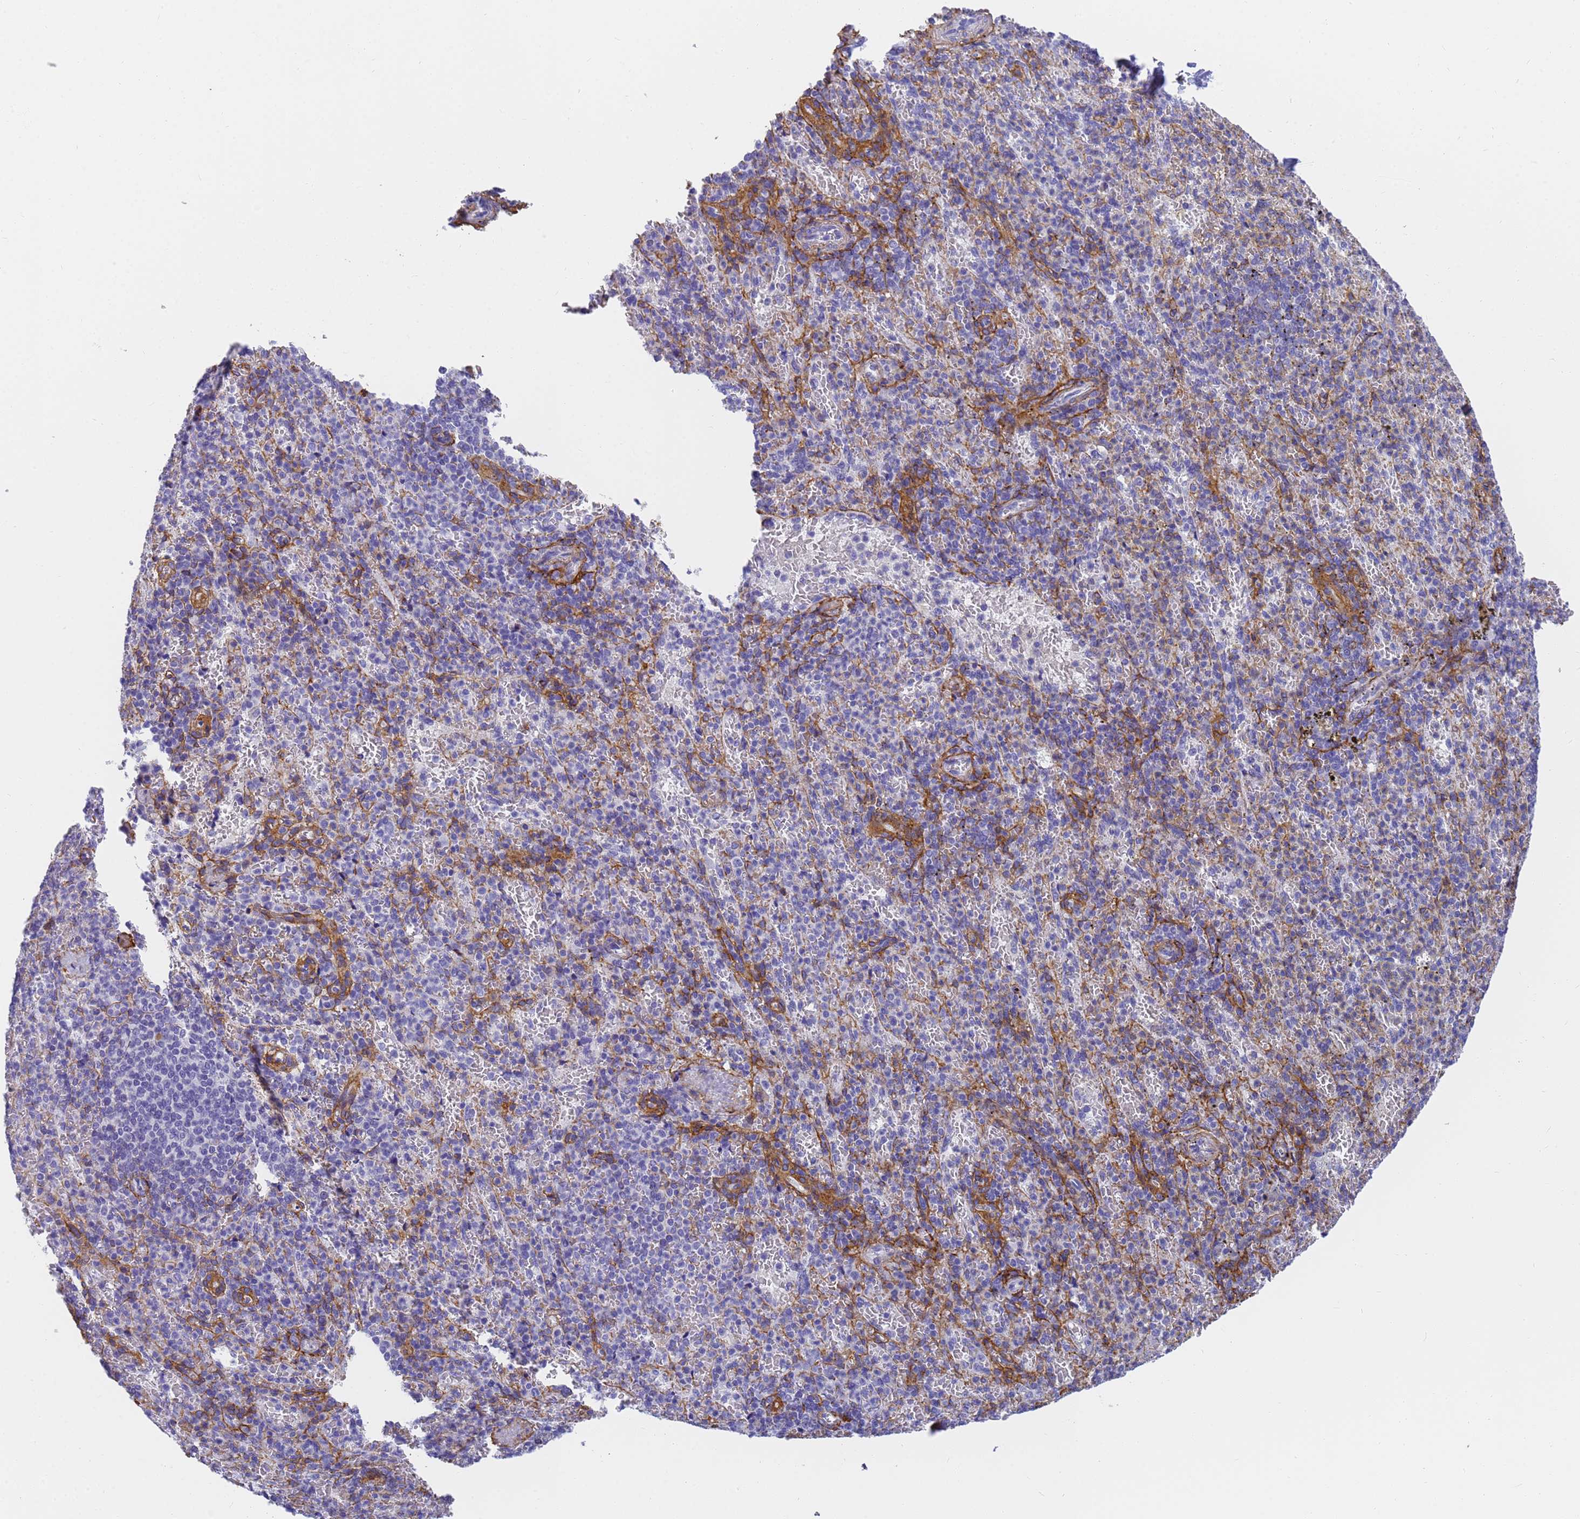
{"staining": {"intensity": "weak", "quantity": "<25%", "location": "cytoplasmic/membranous"}, "tissue": "spleen", "cell_type": "Cells in red pulp", "image_type": "normal", "snomed": [{"axis": "morphology", "description": "Normal tissue, NOS"}, {"axis": "topography", "description": "Spleen"}], "caption": "IHC image of unremarkable spleen: human spleen stained with DAB (3,3'-diaminobenzidine) displays no significant protein positivity in cells in red pulp.", "gene": "MVB12A", "patient": {"sex": "female", "age": 74}}